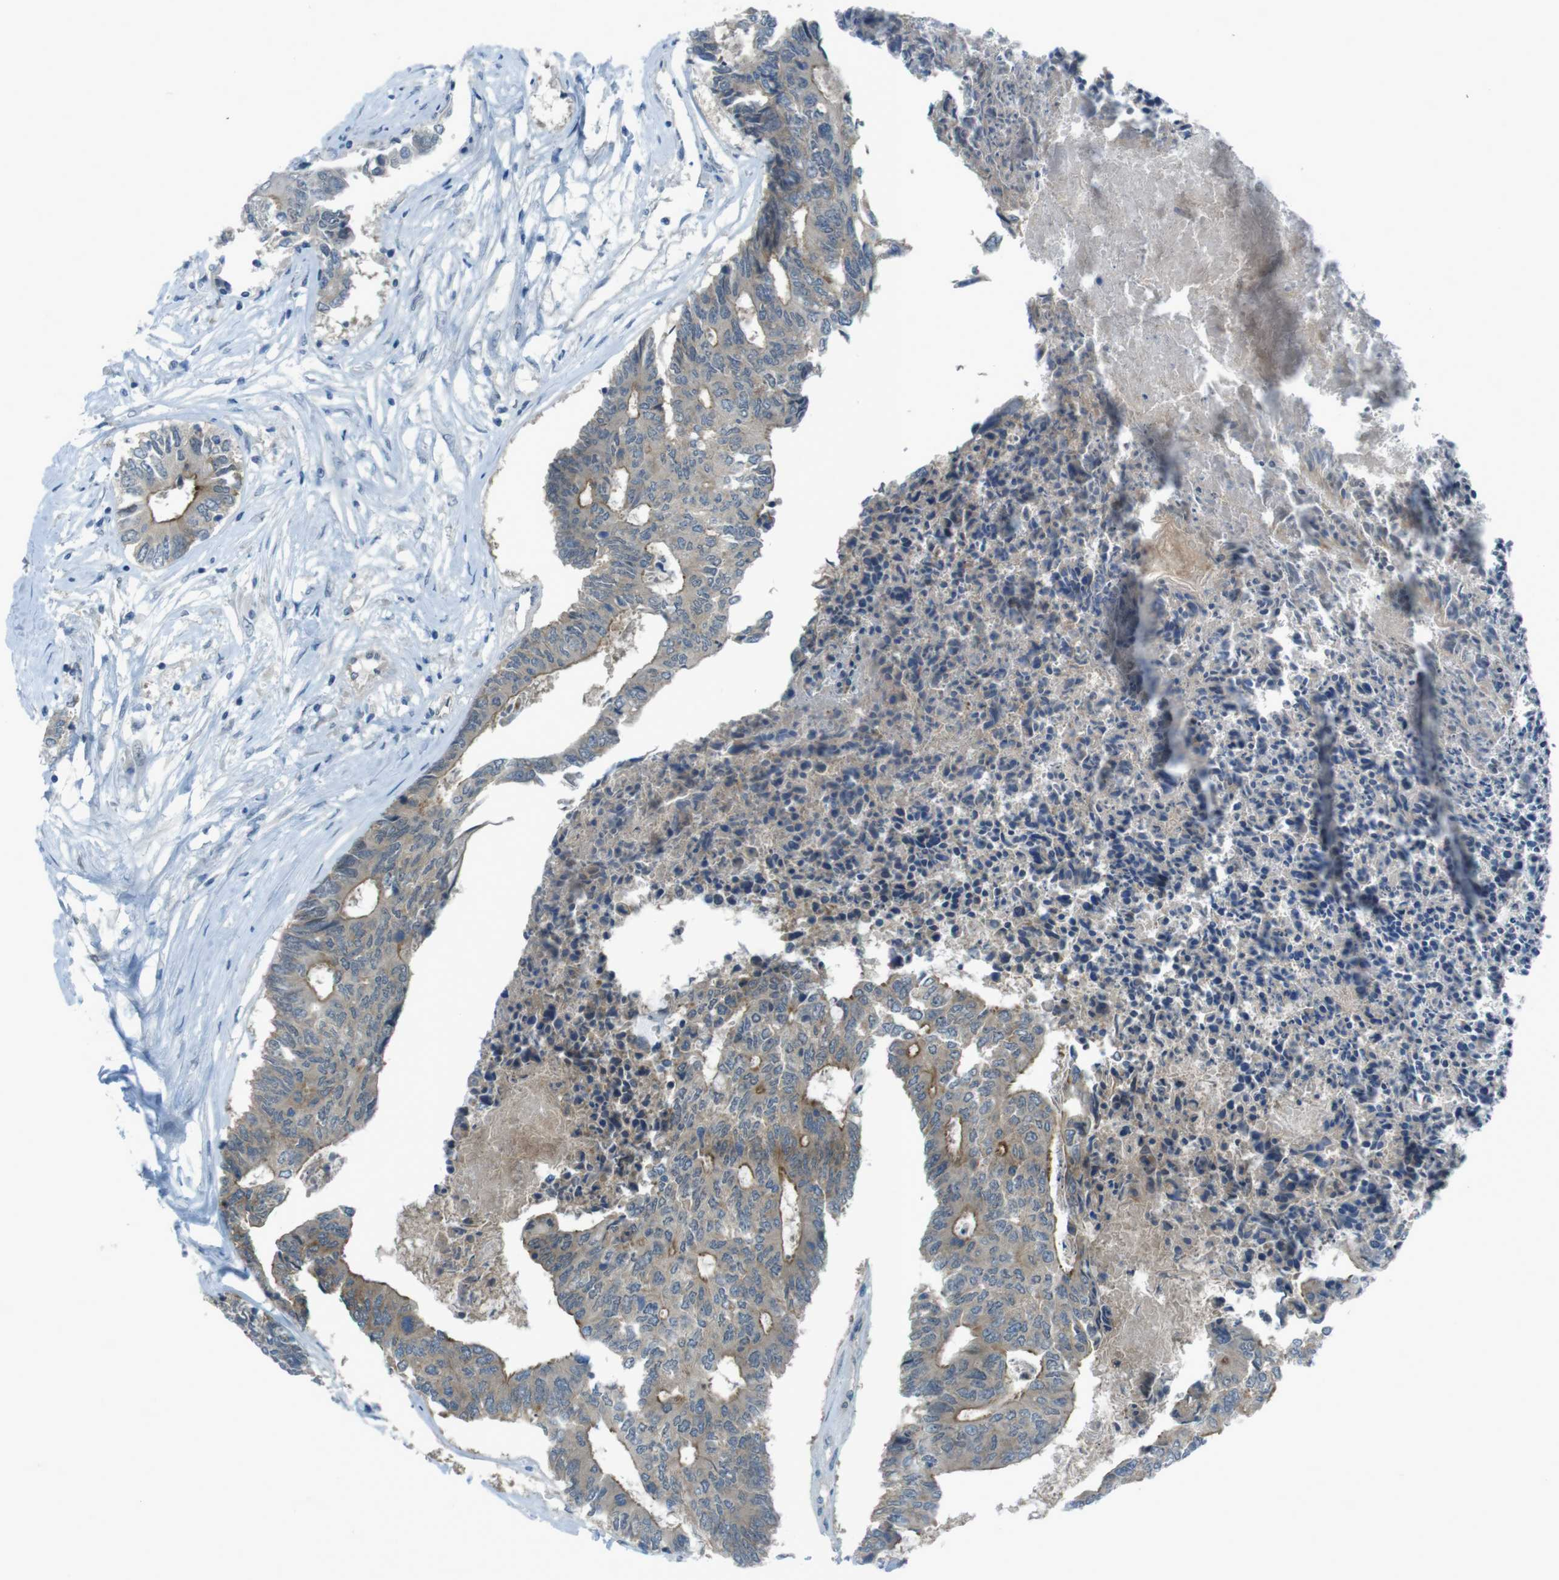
{"staining": {"intensity": "moderate", "quantity": "25%-75%", "location": "cytoplasmic/membranous"}, "tissue": "colorectal cancer", "cell_type": "Tumor cells", "image_type": "cancer", "snomed": [{"axis": "morphology", "description": "Adenocarcinoma, NOS"}, {"axis": "topography", "description": "Rectum"}], "caption": "Human colorectal cancer stained with a brown dye reveals moderate cytoplasmic/membranous positive positivity in about 25%-75% of tumor cells.", "gene": "ZDHHC20", "patient": {"sex": "male", "age": 63}}